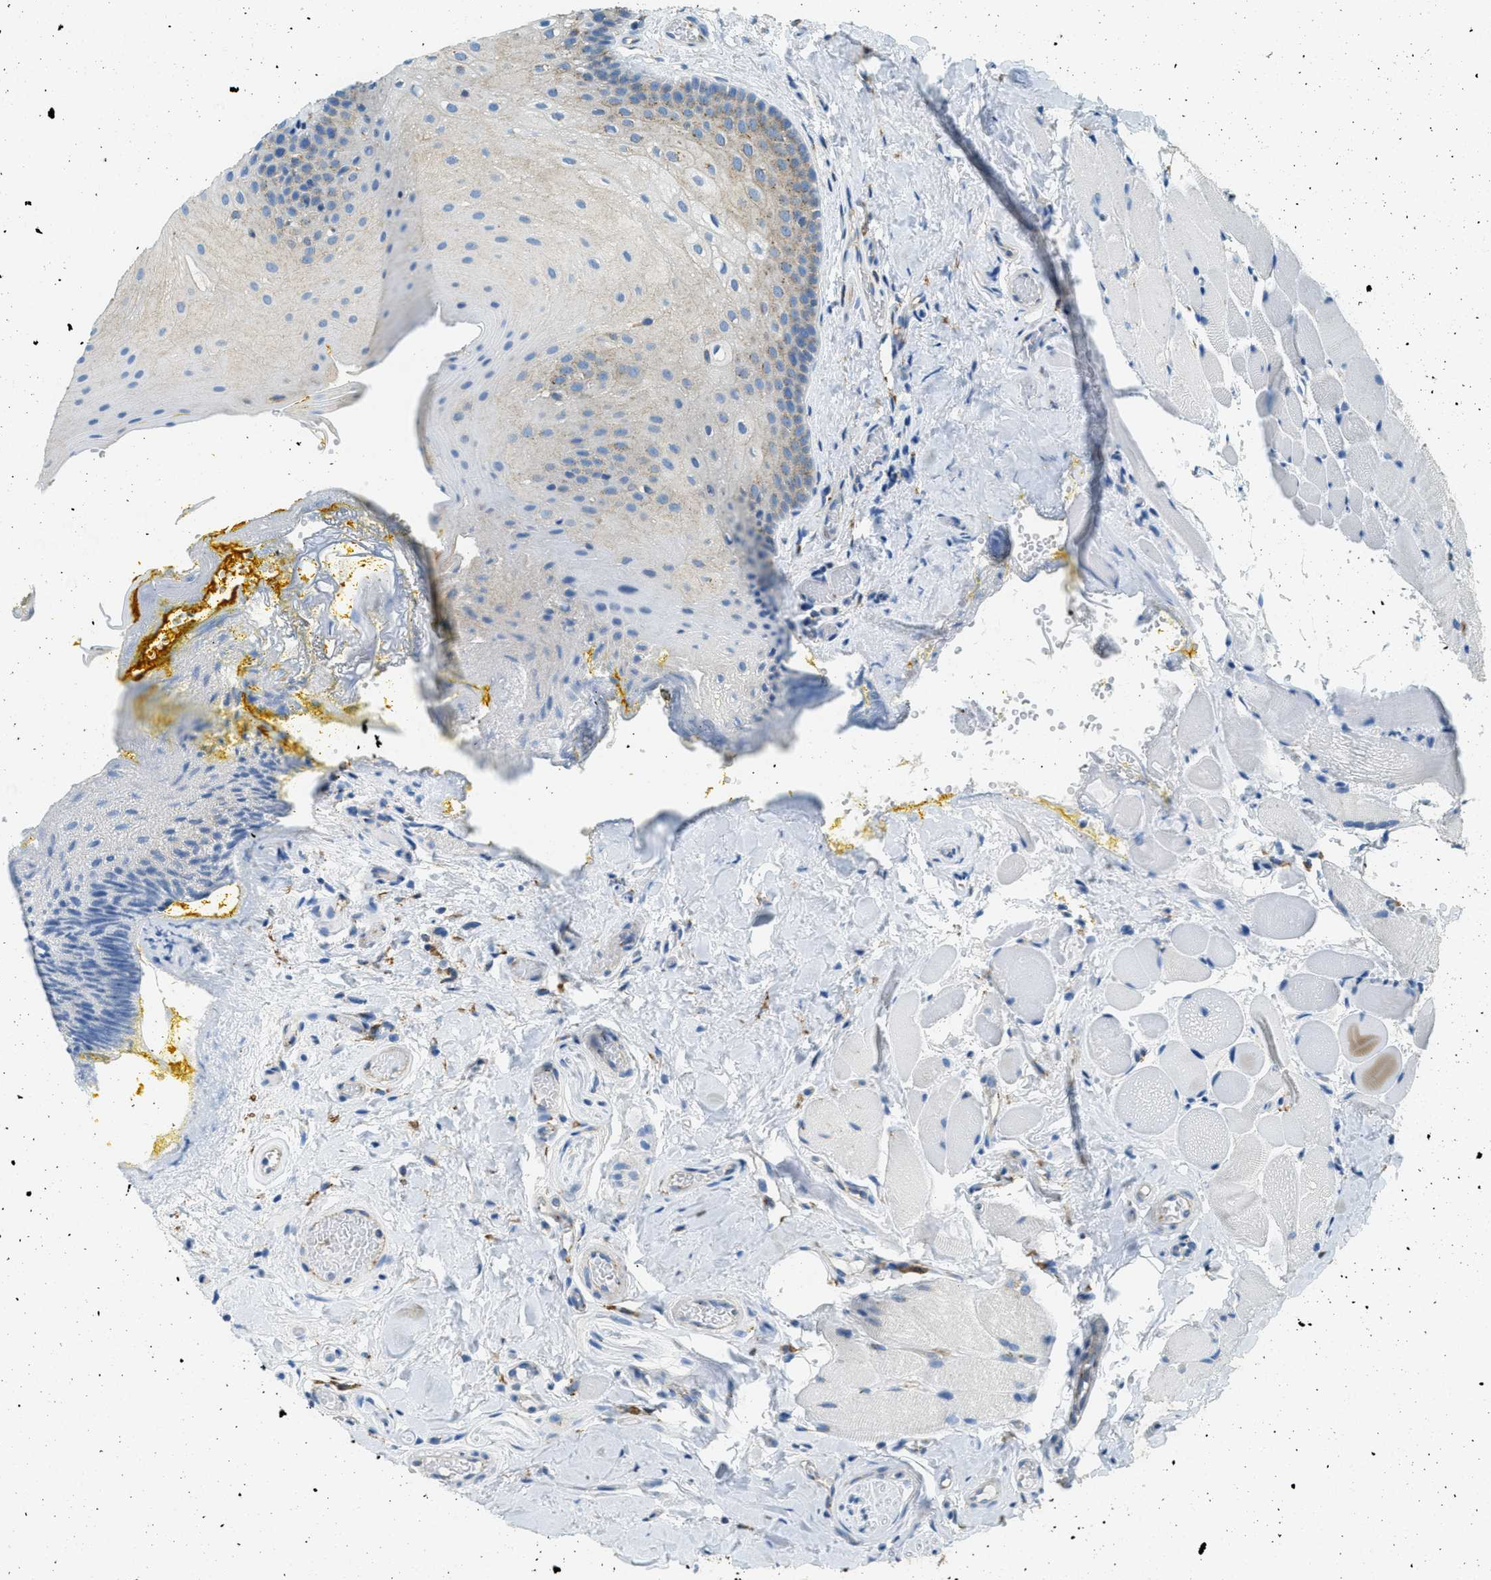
{"staining": {"intensity": "weak", "quantity": "<25%", "location": "cytoplasmic/membranous"}, "tissue": "oral mucosa", "cell_type": "Squamous epithelial cells", "image_type": "normal", "snomed": [{"axis": "morphology", "description": "Normal tissue, NOS"}, {"axis": "topography", "description": "Oral tissue"}], "caption": "This is an immunohistochemistry (IHC) histopathology image of normal oral mucosa. There is no expression in squamous epithelial cells.", "gene": "AP2B1", "patient": {"sex": "male", "age": 54}}